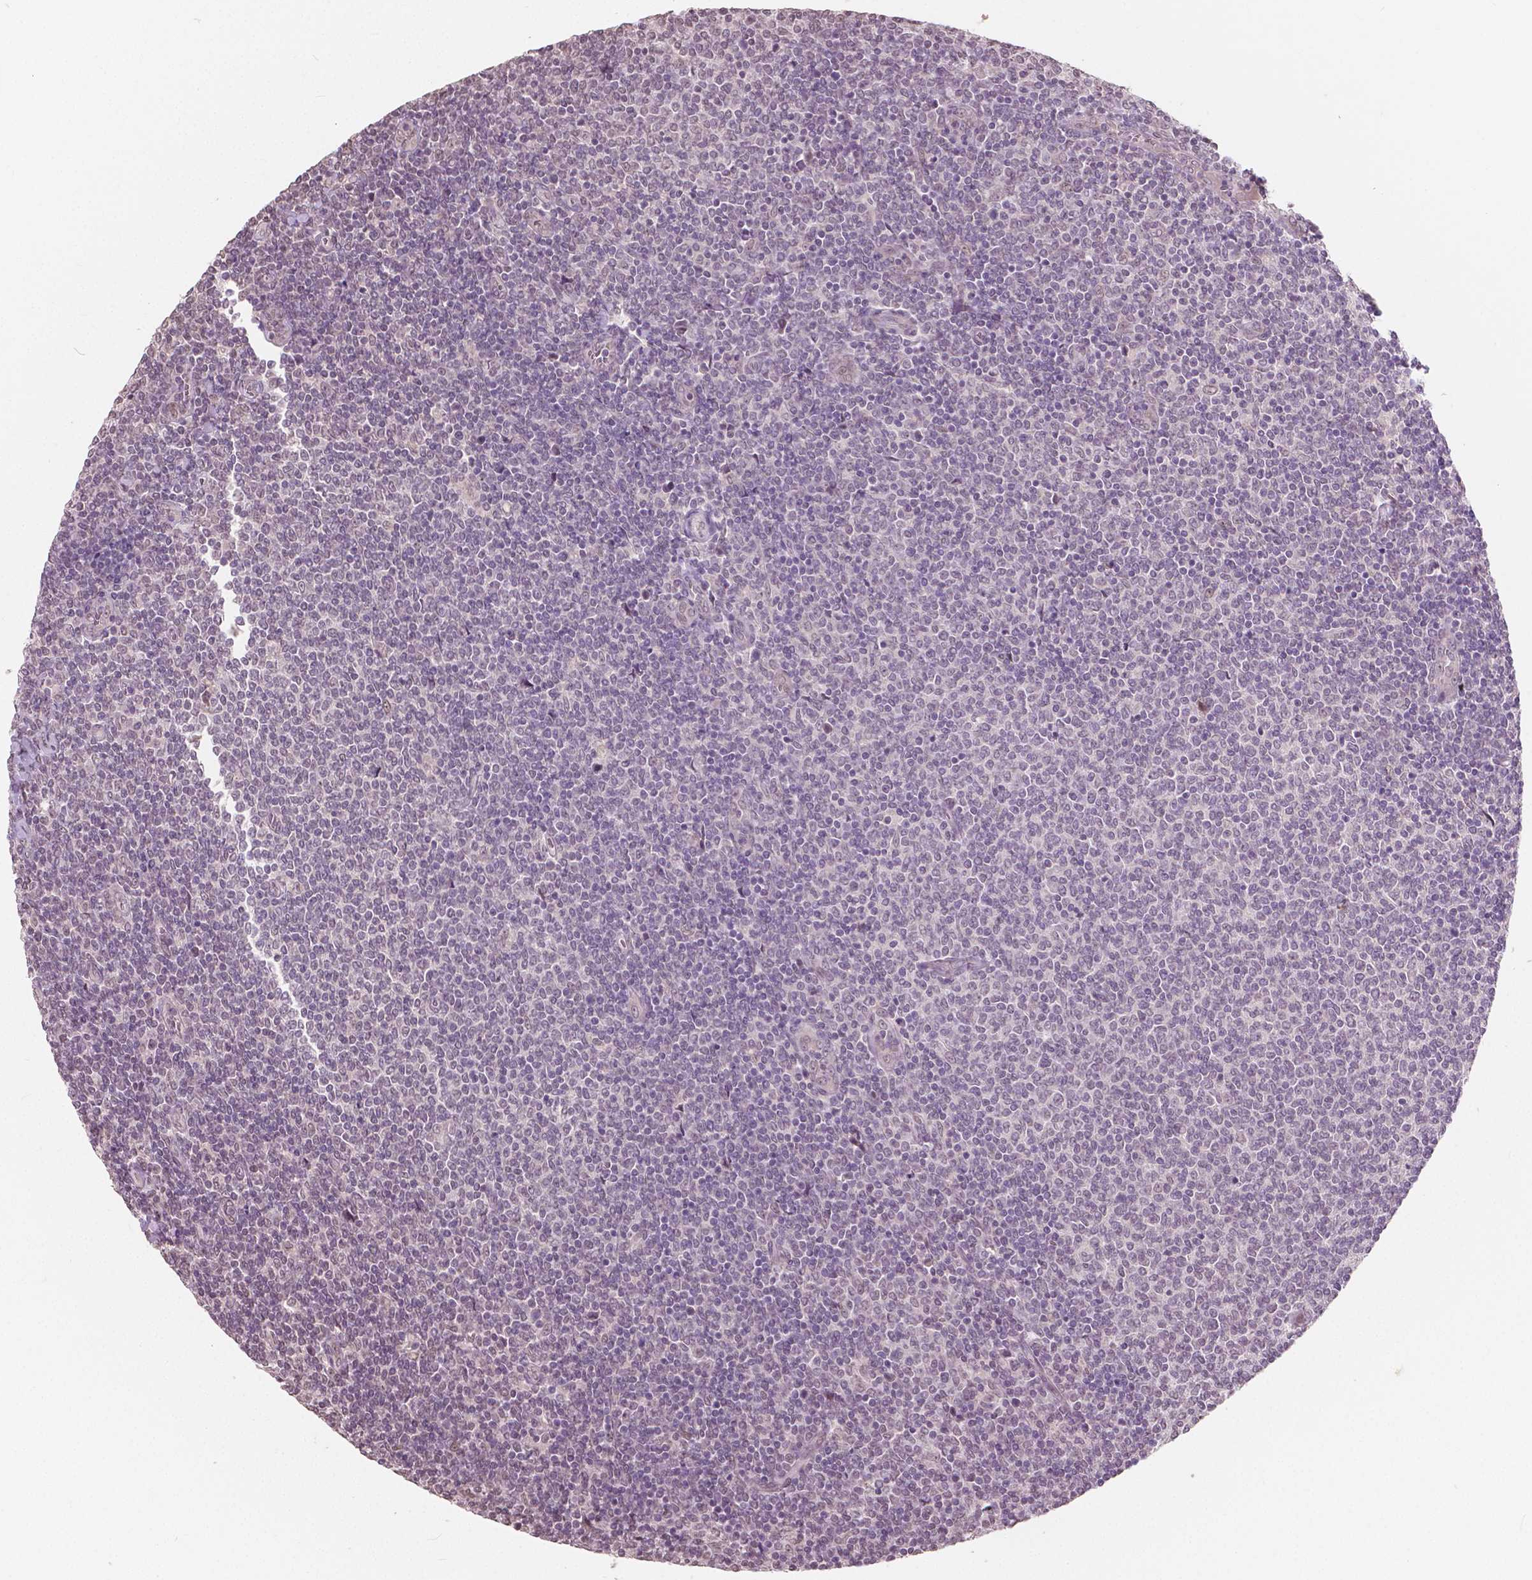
{"staining": {"intensity": "negative", "quantity": "none", "location": "none"}, "tissue": "lymphoma", "cell_type": "Tumor cells", "image_type": "cancer", "snomed": [{"axis": "morphology", "description": "Malignant lymphoma, non-Hodgkin's type, Low grade"}, {"axis": "topography", "description": "Lymph node"}], "caption": "Low-grade malignant lymphoma, non-Hodgkin's type stained for a protein using IHC shows no staining tumor cells.", "gene": "HOXA10", "patient": {"sex": "male", "age": 52}}